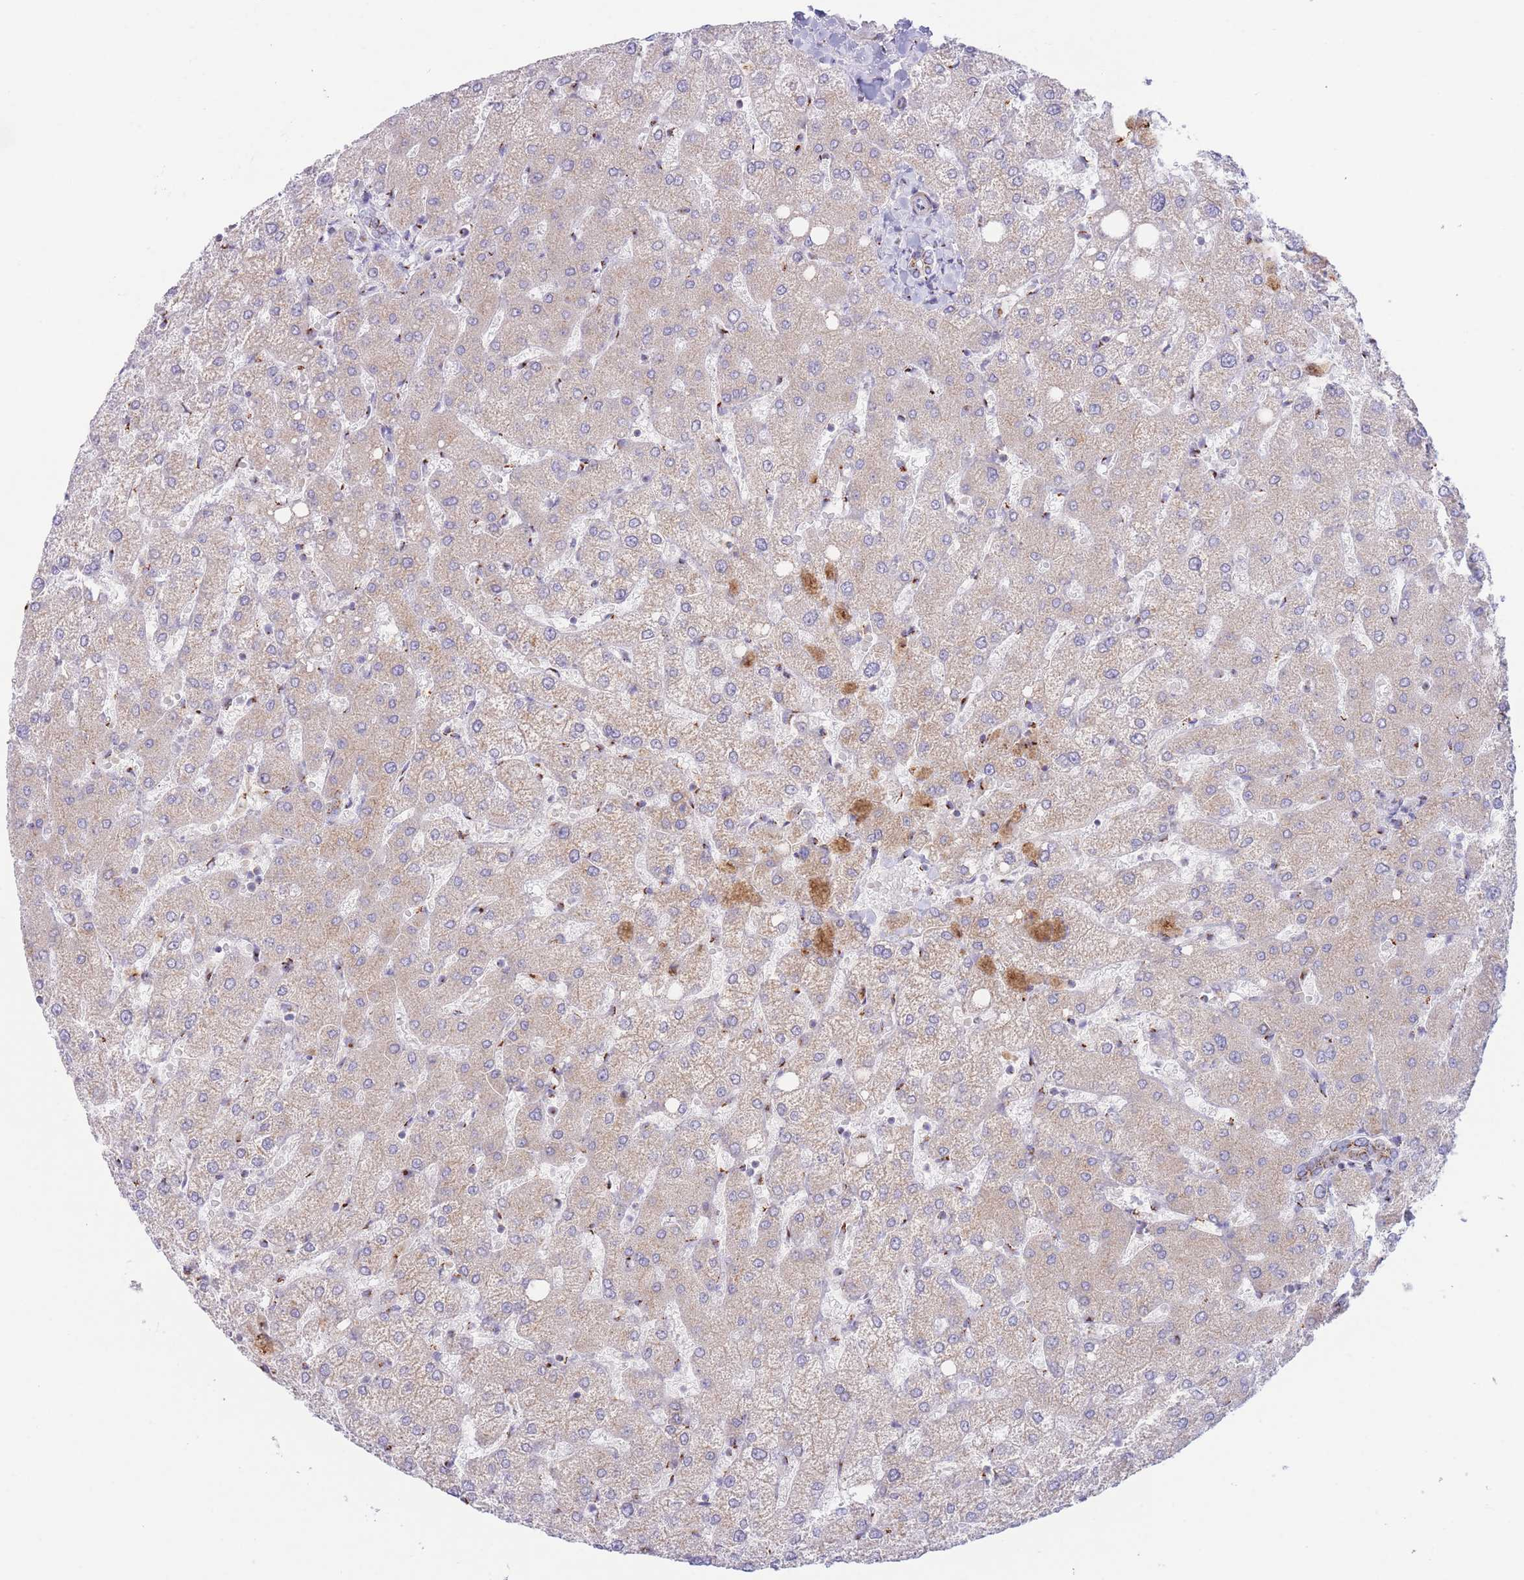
{"staining": {"intensity": "moderate", "quantity": "25%-75%", "location": "cytoplasmic/membranous"}, "tissue": "liver", "cell_type": "Cholangiocytes", "image_type": "normal", "snomed": [{"axis": "morphology", "description": "Normal tissue, NOS"}, {"axis": "topography", "description": "Liver"}], "caption": "A high-resolution photomicrograph shows immunohistochemistry (IHC) staining of unremarkable liver, which demonstrates moderate cytoplasmic/membranous staining in approximately 25%-75% of cholangiocytes.", "gene": "MPND", "patient": {"sex": "female", "age": 54}}